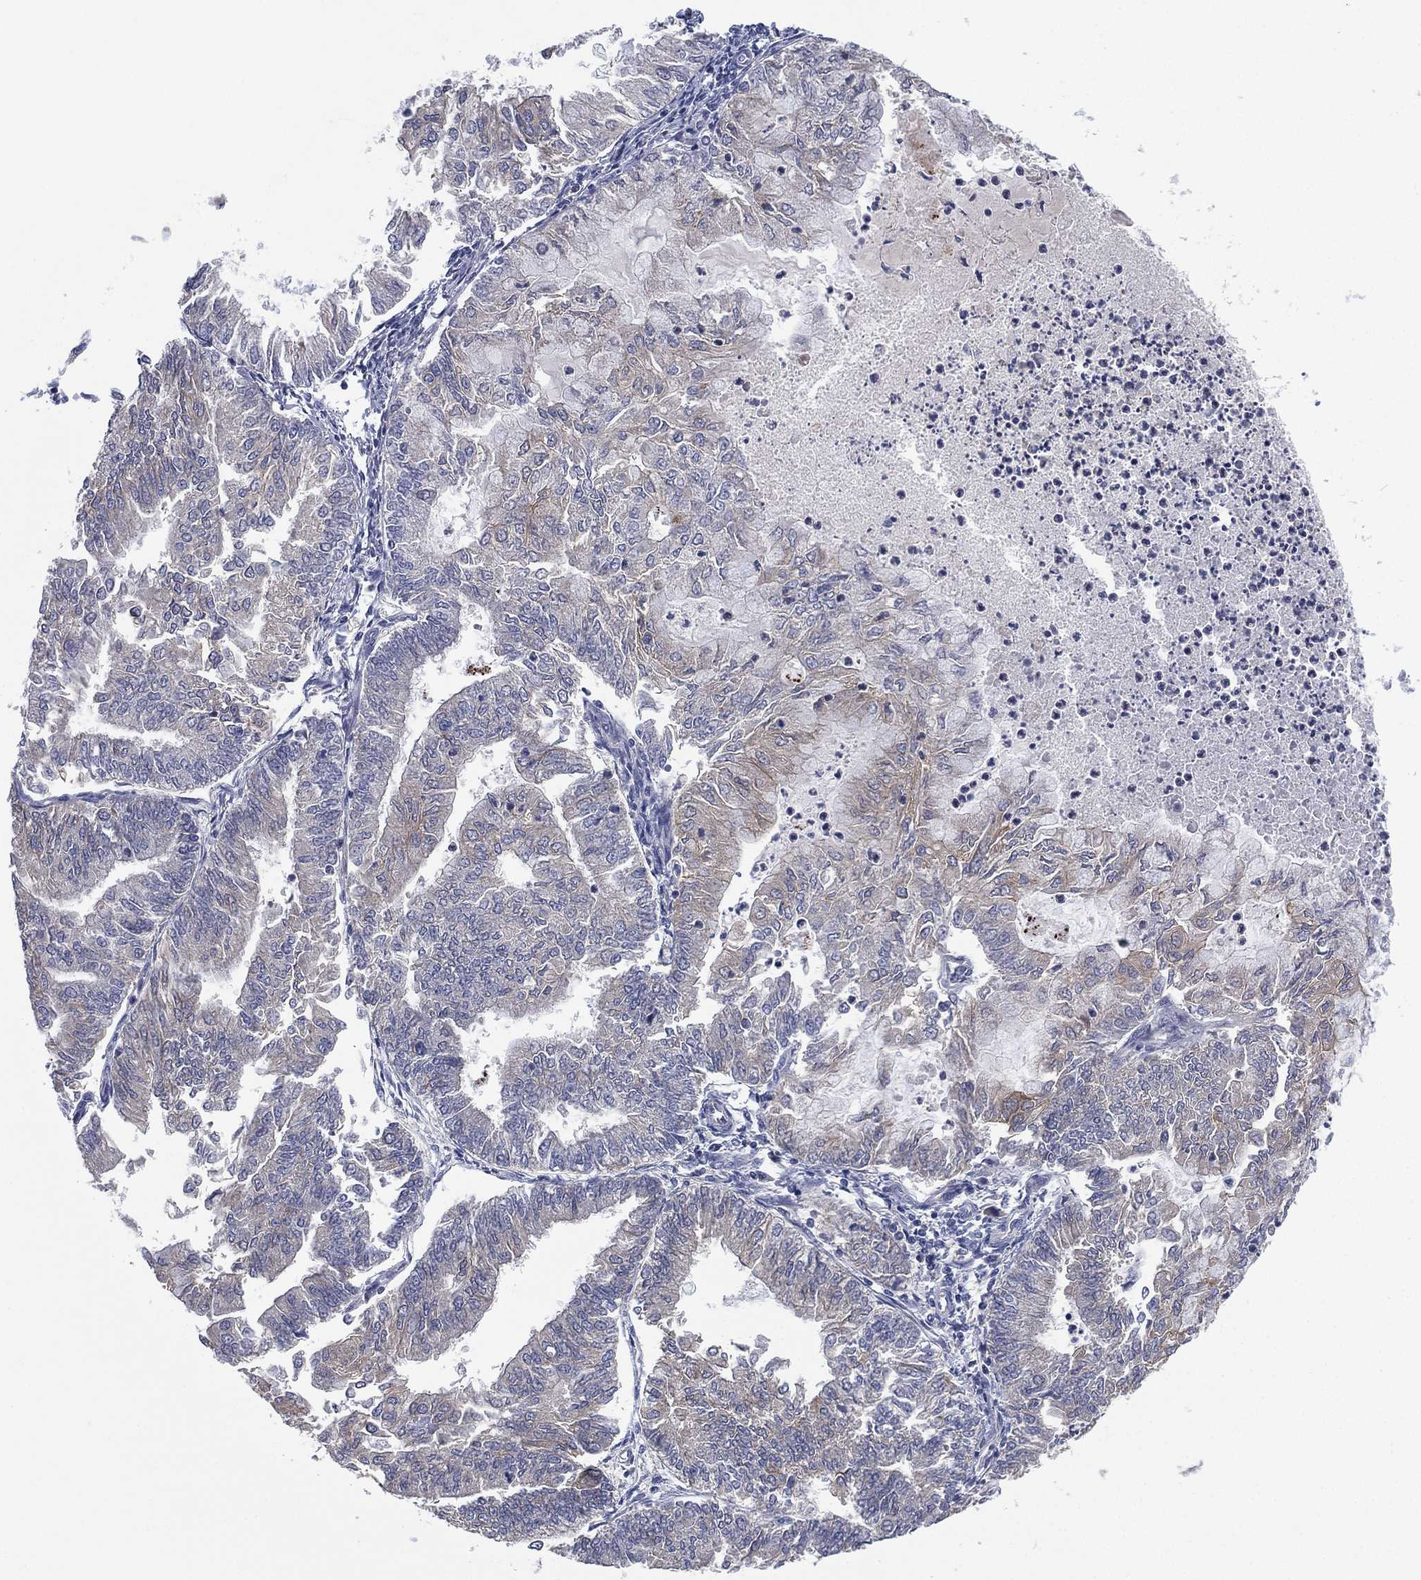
{"staining": {"intensity": "negative", "quantity": "none", "location": "none"}, "tissue": "endometrial cancer", "cell_type": "Tumor cells", "image_type": "cancer", "snomed": [{"axis": "morphology", "description": "Adenocarcinoma, NOS"}, {"axis": "topography", "description": "Endometrium"}], "caption": "Tumor cells are negative for brown protein staining in endometrial cancer (adenocarcinoma).", "gene": "MPP7", "patient": {"sex": "female", "age": 59}}